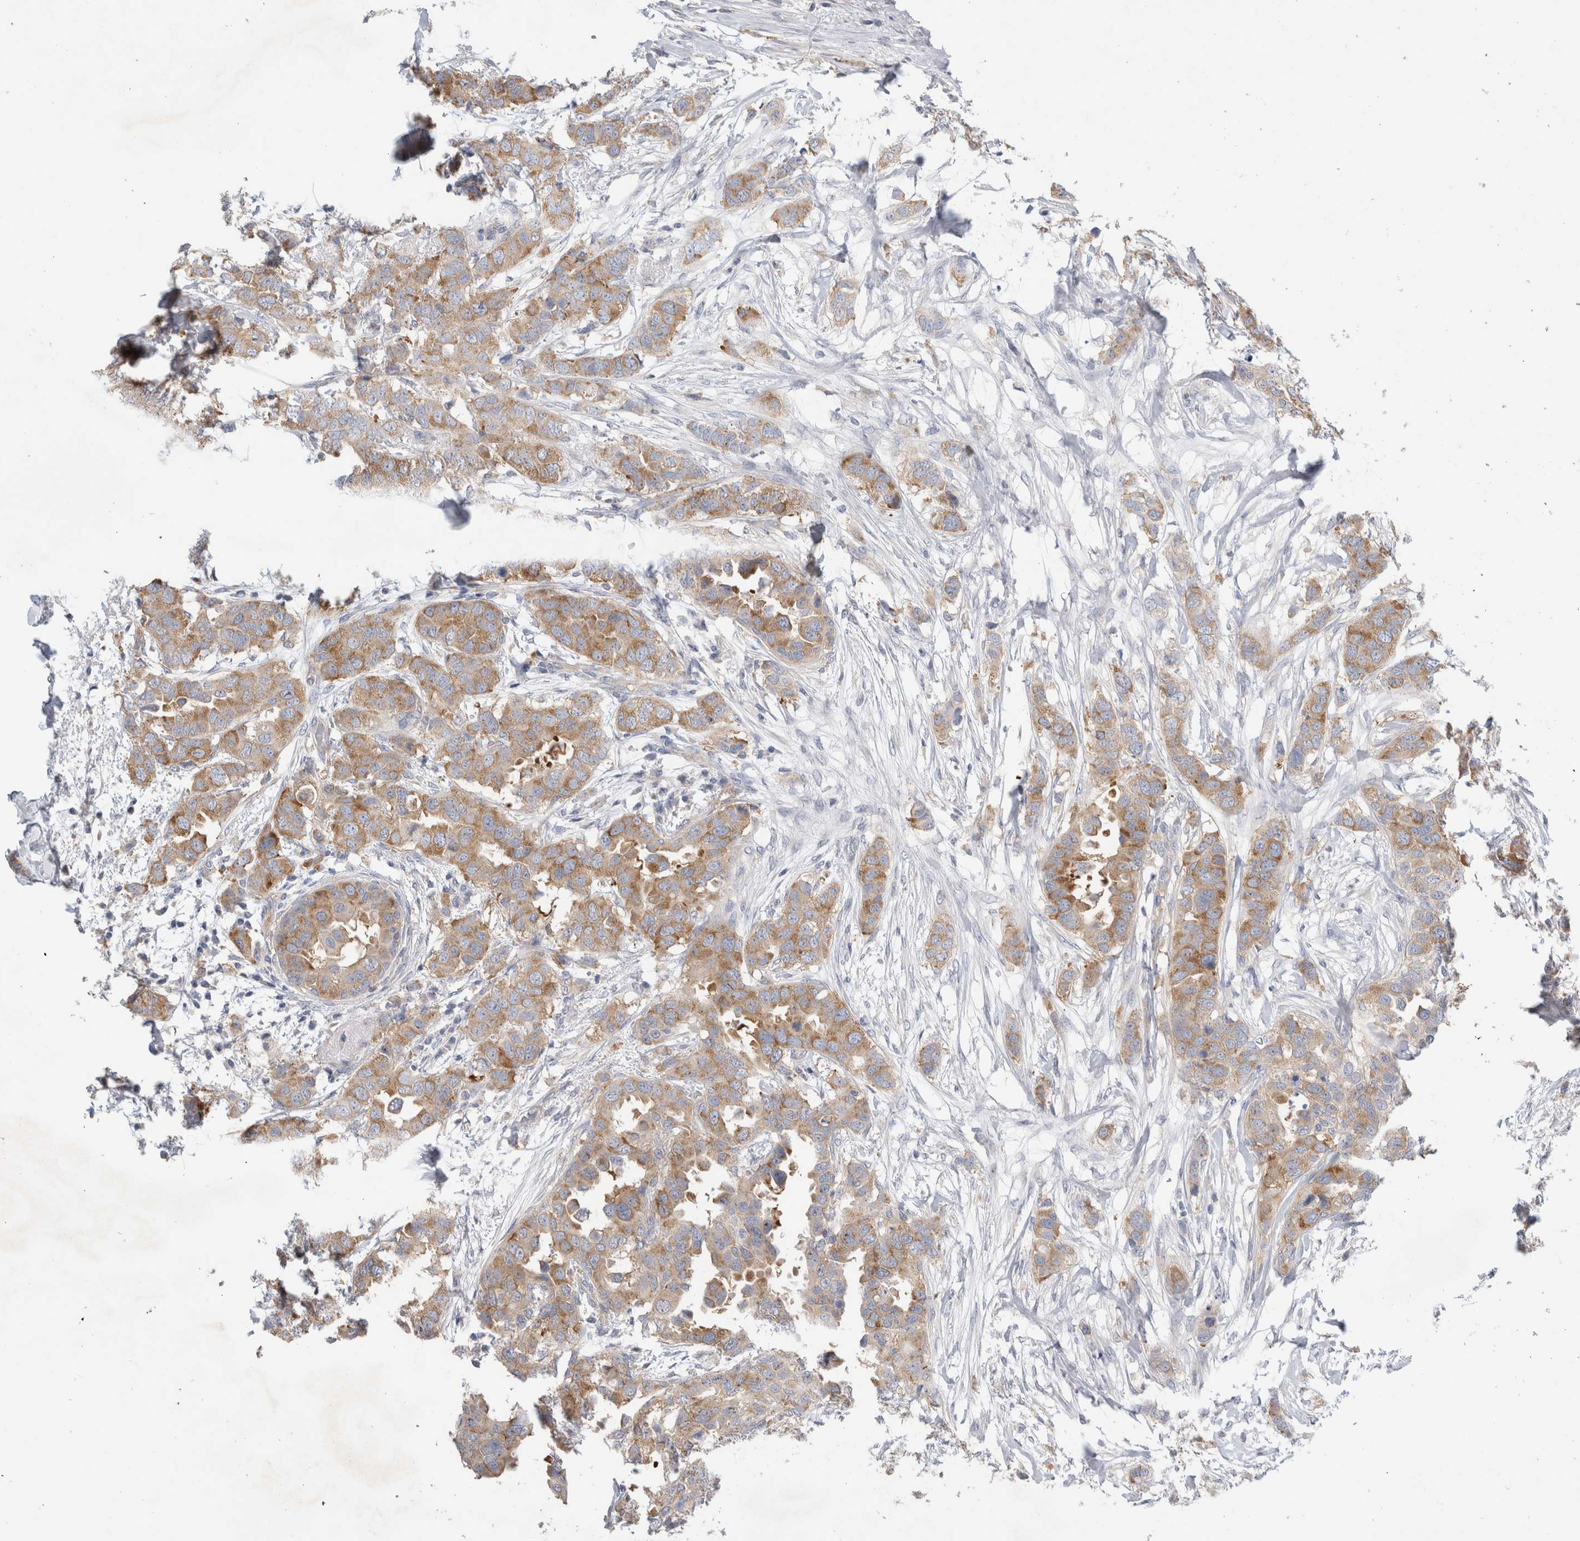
{"staining": {"intensity": "moderate", "quantity": ">75%", "location": "cytoplasmic/membranous"}, "tissue": "breast cancer", "cell_type": "Tumor cells", "image_type": "cancer", "snomed": [{"axis": "morphology", "description": "Duct carcinoma"}, {"axis": "topography", "description": "Breast"}], "caption": "Protein analysis of invasive ductal carcinoma (breast) tissue exhibits moderate cytoplasmic/membranous positivity in about >75% of tumor cells.", "gene": "ZNF23", "patient": {"sex": "female", "age": 50}}